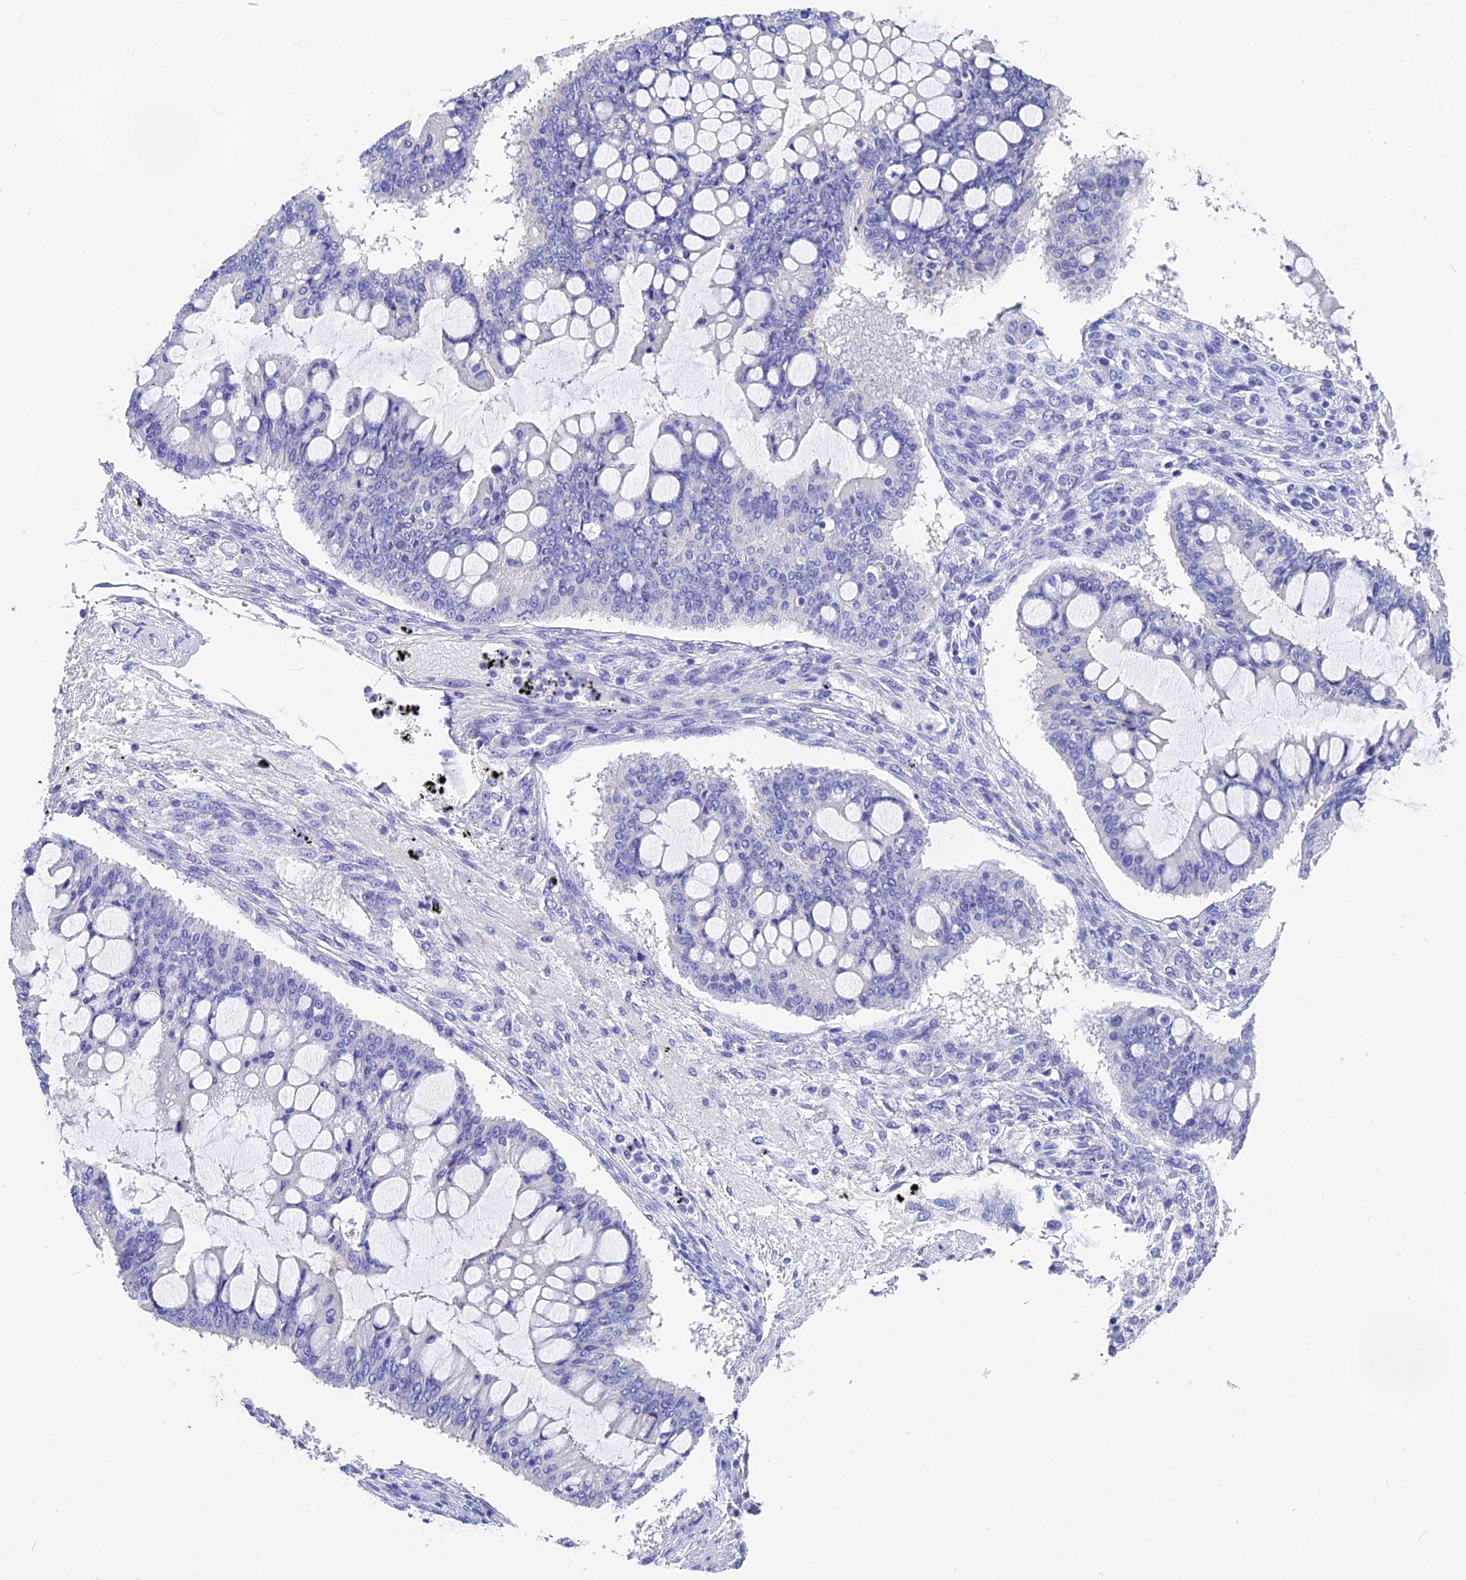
{"staining": {"intensity": "negative", "quantity": "none", "location": "none"}, "tissue": "ovarian cancer", "cell_type": "Tumor cells", "image_type": "cancer", "snomed": [{"axis": "morphology", "description": "Cystadenocarcinoma, mucinous, NOS"}, {"axis": "topography", "description": "Ovary"}], "caption": "The immunohistochemistry (IHC) image has no significant expression in tumor cells of ovarian mucinous cystadenocarcinoma tissue.", "gene": "VPS33B", "patient": {"sex": "female", "age": 73}}